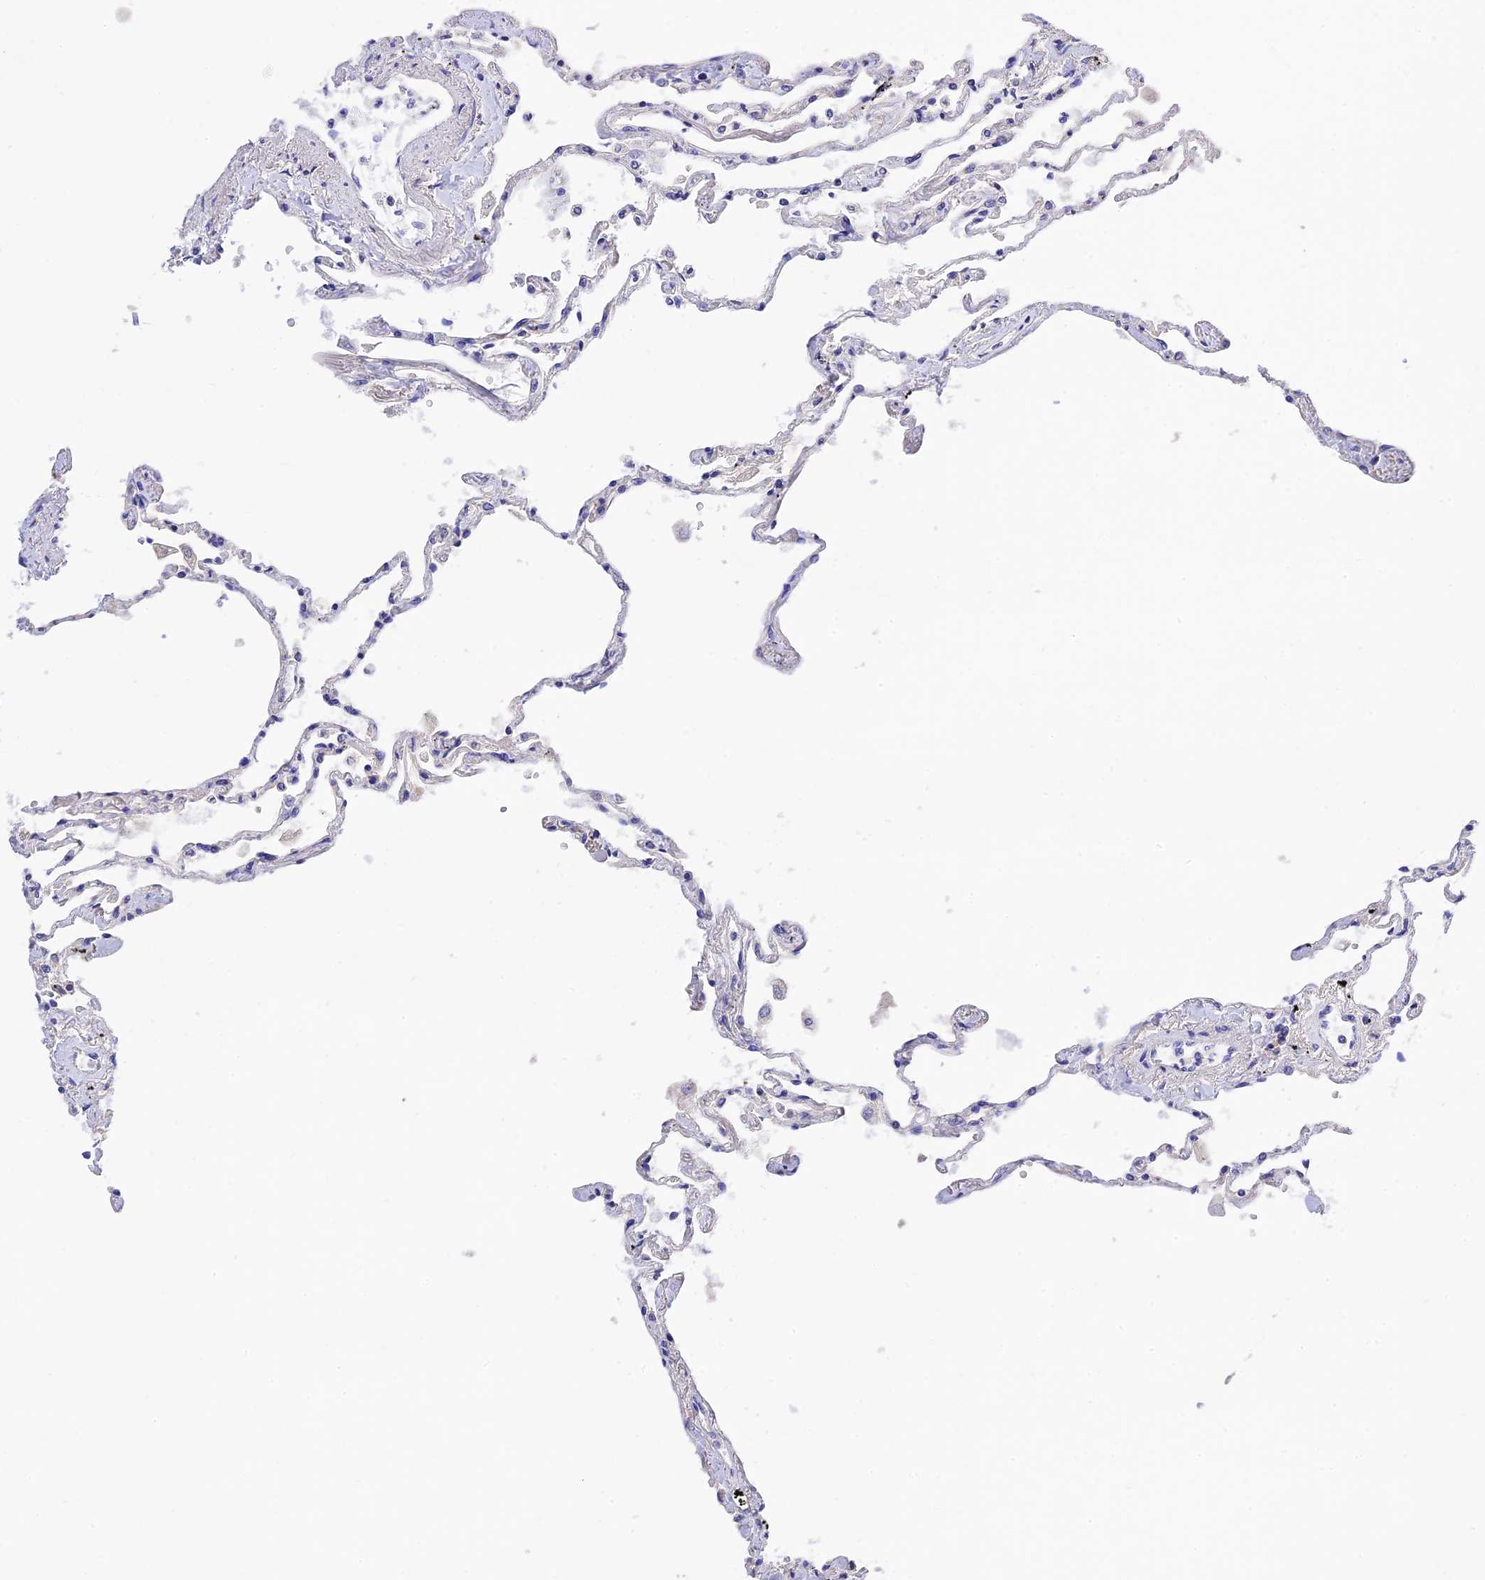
{"staining": {"intensity": "negative", "quantity": "none", "location": "none"}, "tissue": "lung", "cell_type": "Alveolar cells", "image_type": "normal", "snomed": [{"axis": "morphology", "description": "Normal tissue, NOS"}, {"axis": "topography", "description": "Lung"}], "caption": "DAB (3,3'-diaminobenzidine) immunohistochemical staining of benign human lung displays no significant staining in alveolar cells.", "gene": "MS4A5", "patient": {"sex": "female", "age": 67}}